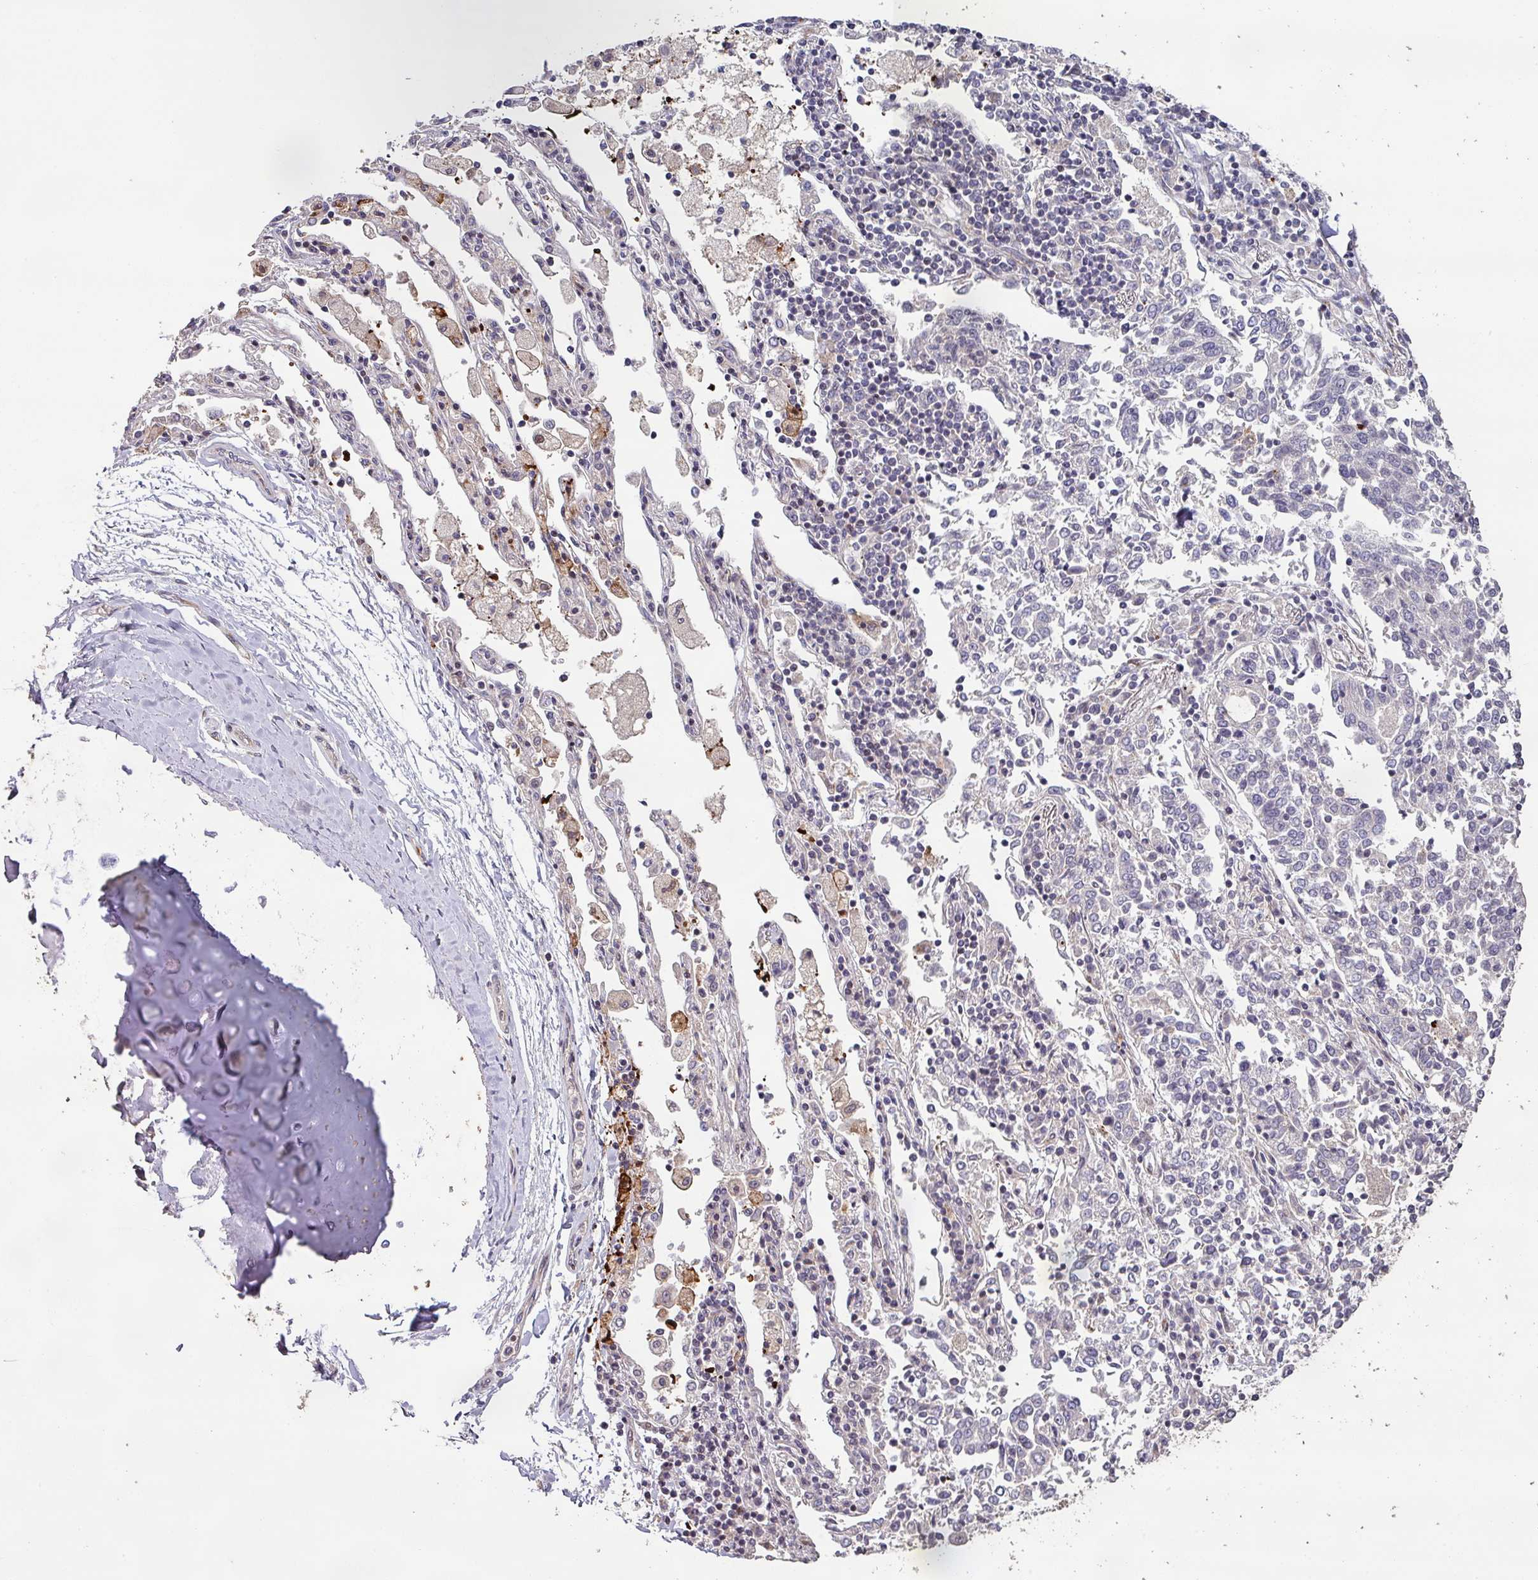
{"staining": {"intensity": "negative", "quantity": "none", "location": "none"}, "tissue": "lung cancer", "cell_type": "Tumor cells", "image_type": "cancer", "snomed": [{"axis": "morphology", "description": "Normal tissue, NOS"}, {"axis": "morphology", "description": "Squamous cell carcinoma, NOS"}, {"axis": "topography", "description": "Cartilage tissue"}, {"axis": "topography", "description": "Lung"}, {"axis": "topography", "description": "Peripheral nerve tissue"}], "caption": "High power microscopy histopathology image of an immunohistochemistry (IHC) photomicrograph of squamous cell carcinoma (lung), revealing no significant staining in tumor cells.", "gene": "RPL23A", "patient": {"sex": "female", "age": 49}}